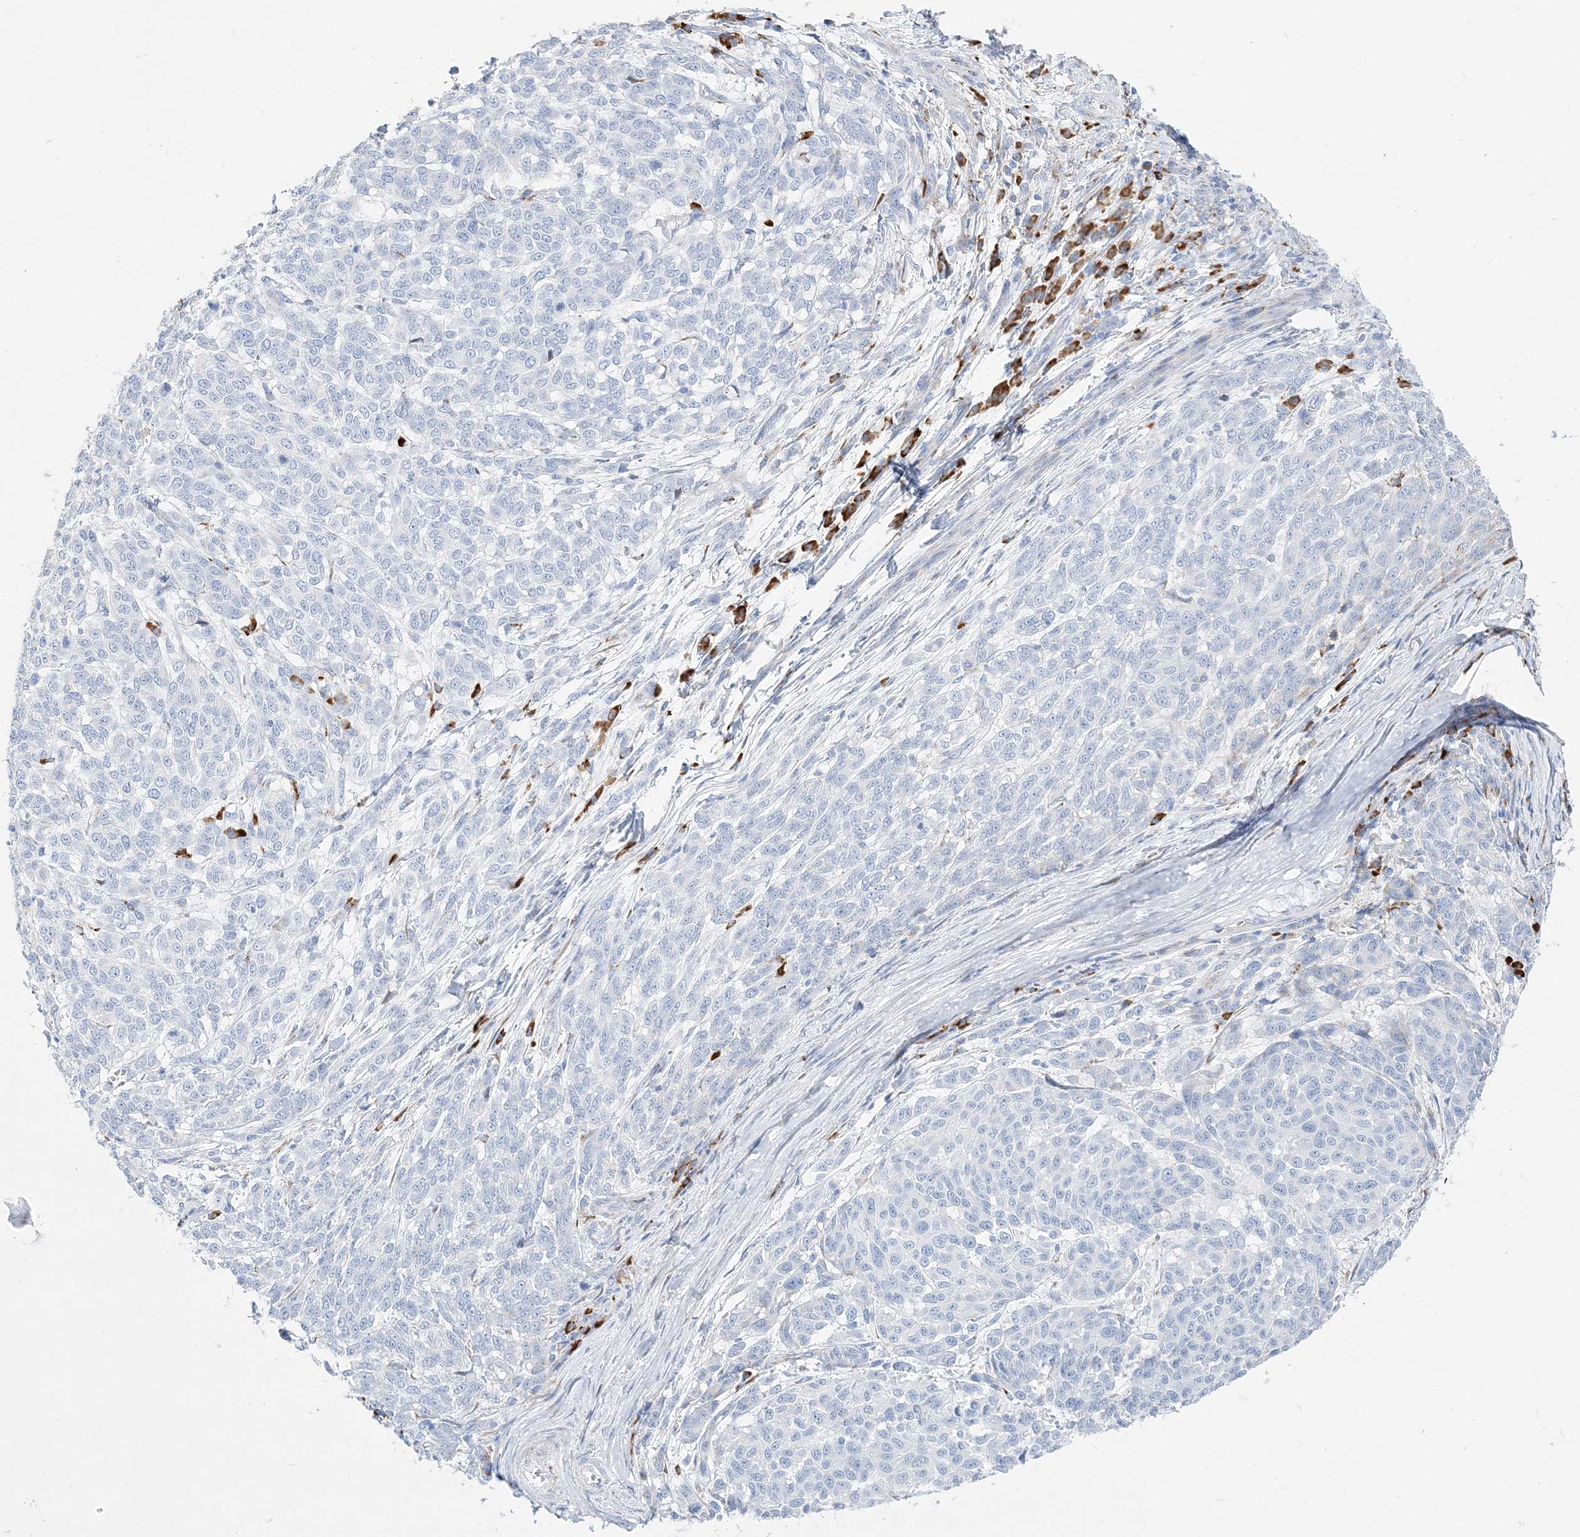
{"staining": {"intensity": "negative", "quantity": "none", "location": "none"}, "tissue": "melanoma", "cell_type": "Tumor cells", "image_type": "cancer", "snomed": [{"axis": "morphology", "description": "Malignant melanoma, NOS"}, {"axis": "topography", "description": "Skin"}], "caption": "This is an immunohistochemistry photomicrograph of human malignant melanoma. There is no staining in tumor cells.", "gene": "TSPYL6", "patient": {"sex": "male", "age": 49}}